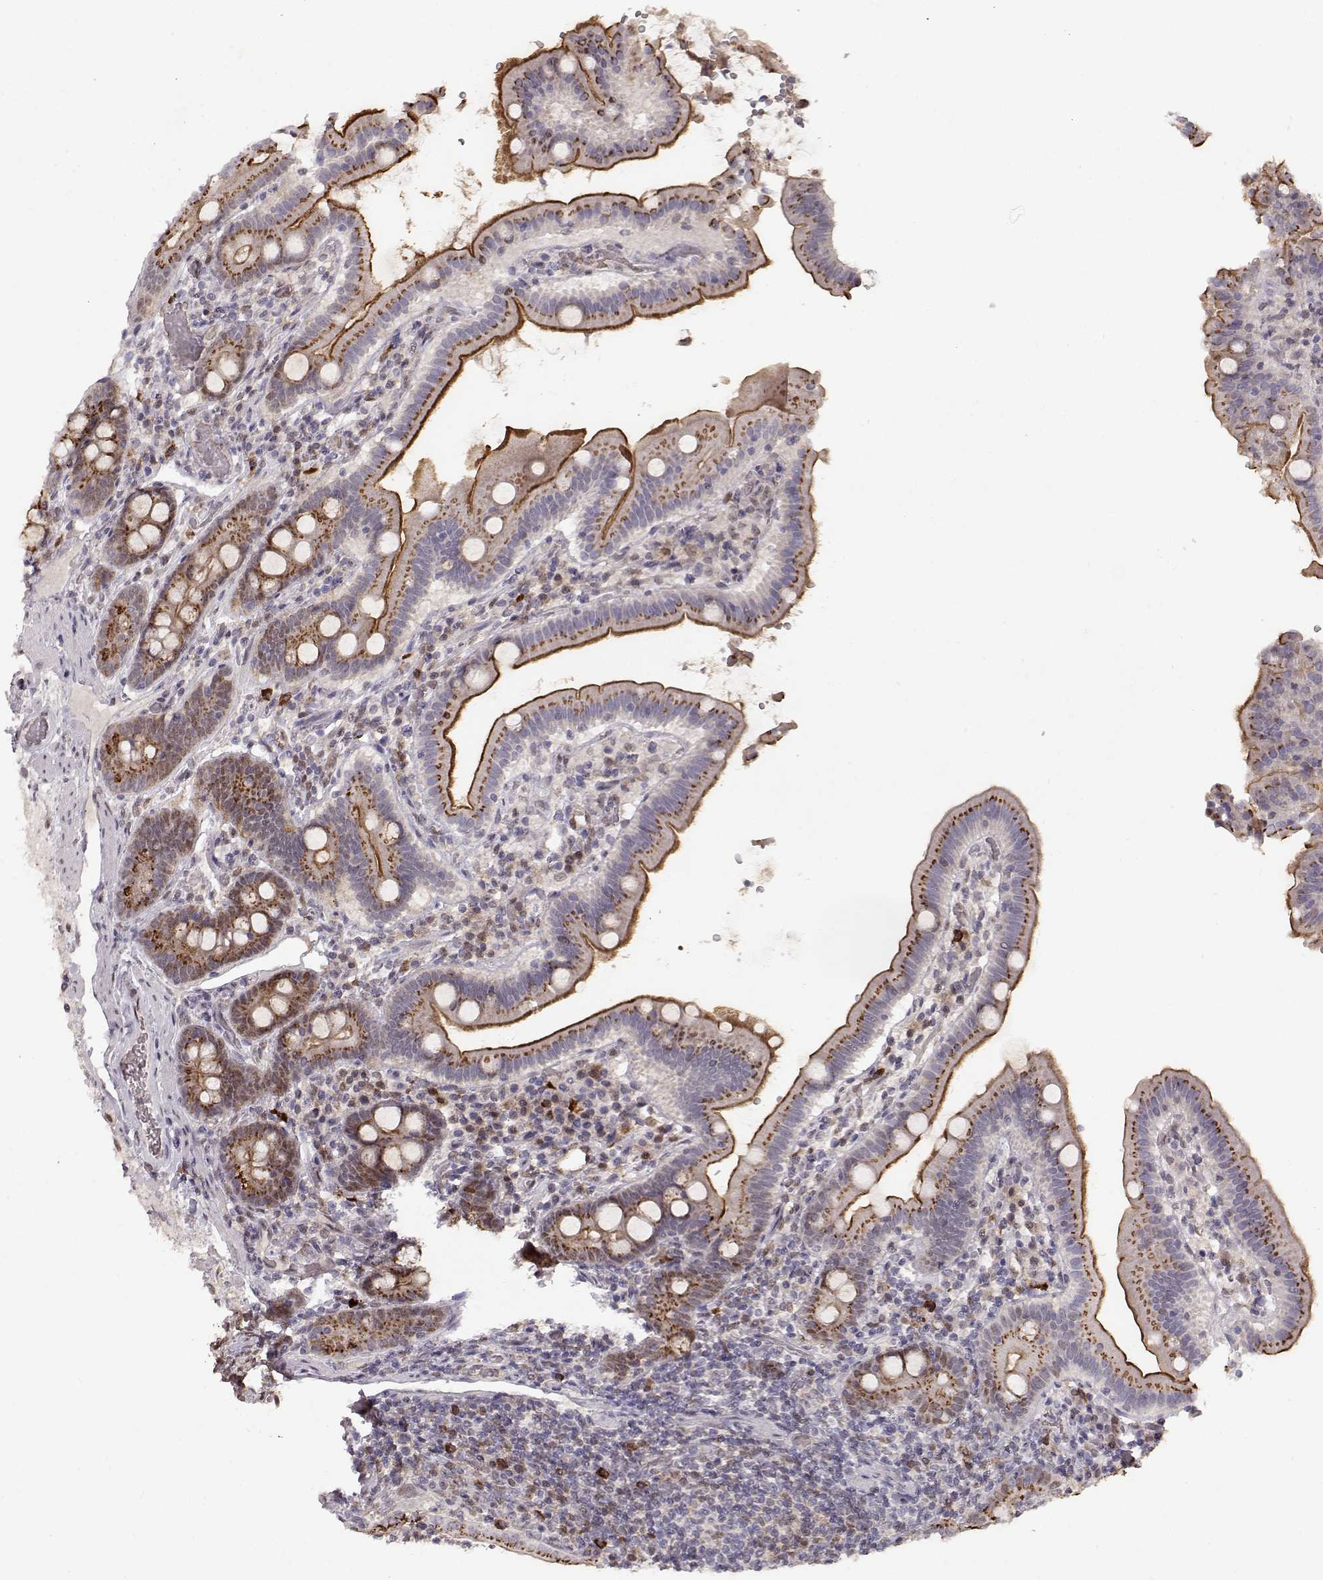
{"staining": {"intensity": "strong", "quantity": "25%-75%", "location": "cytoplasmic/membranous"}, "tissue": "small intestine", "cell_type": "Glandular cells", "image_type": "normal", "snomed": [{"axis": "morphology", "description": "Normal tissue, NOS"}, {"axis": "topography", "description": "Small intestine"}], "caption": "The immunohistochemical stain highlights strong cytoplasmic/membranous staining in glandular cells of unremarkable small intestine. (DAB (3,3'-diaminobenzidine) = brown stain, brightfield microscopy at high magnification).", "gene": "CDK4", "patient": {"sex": "male", "age": 26}}